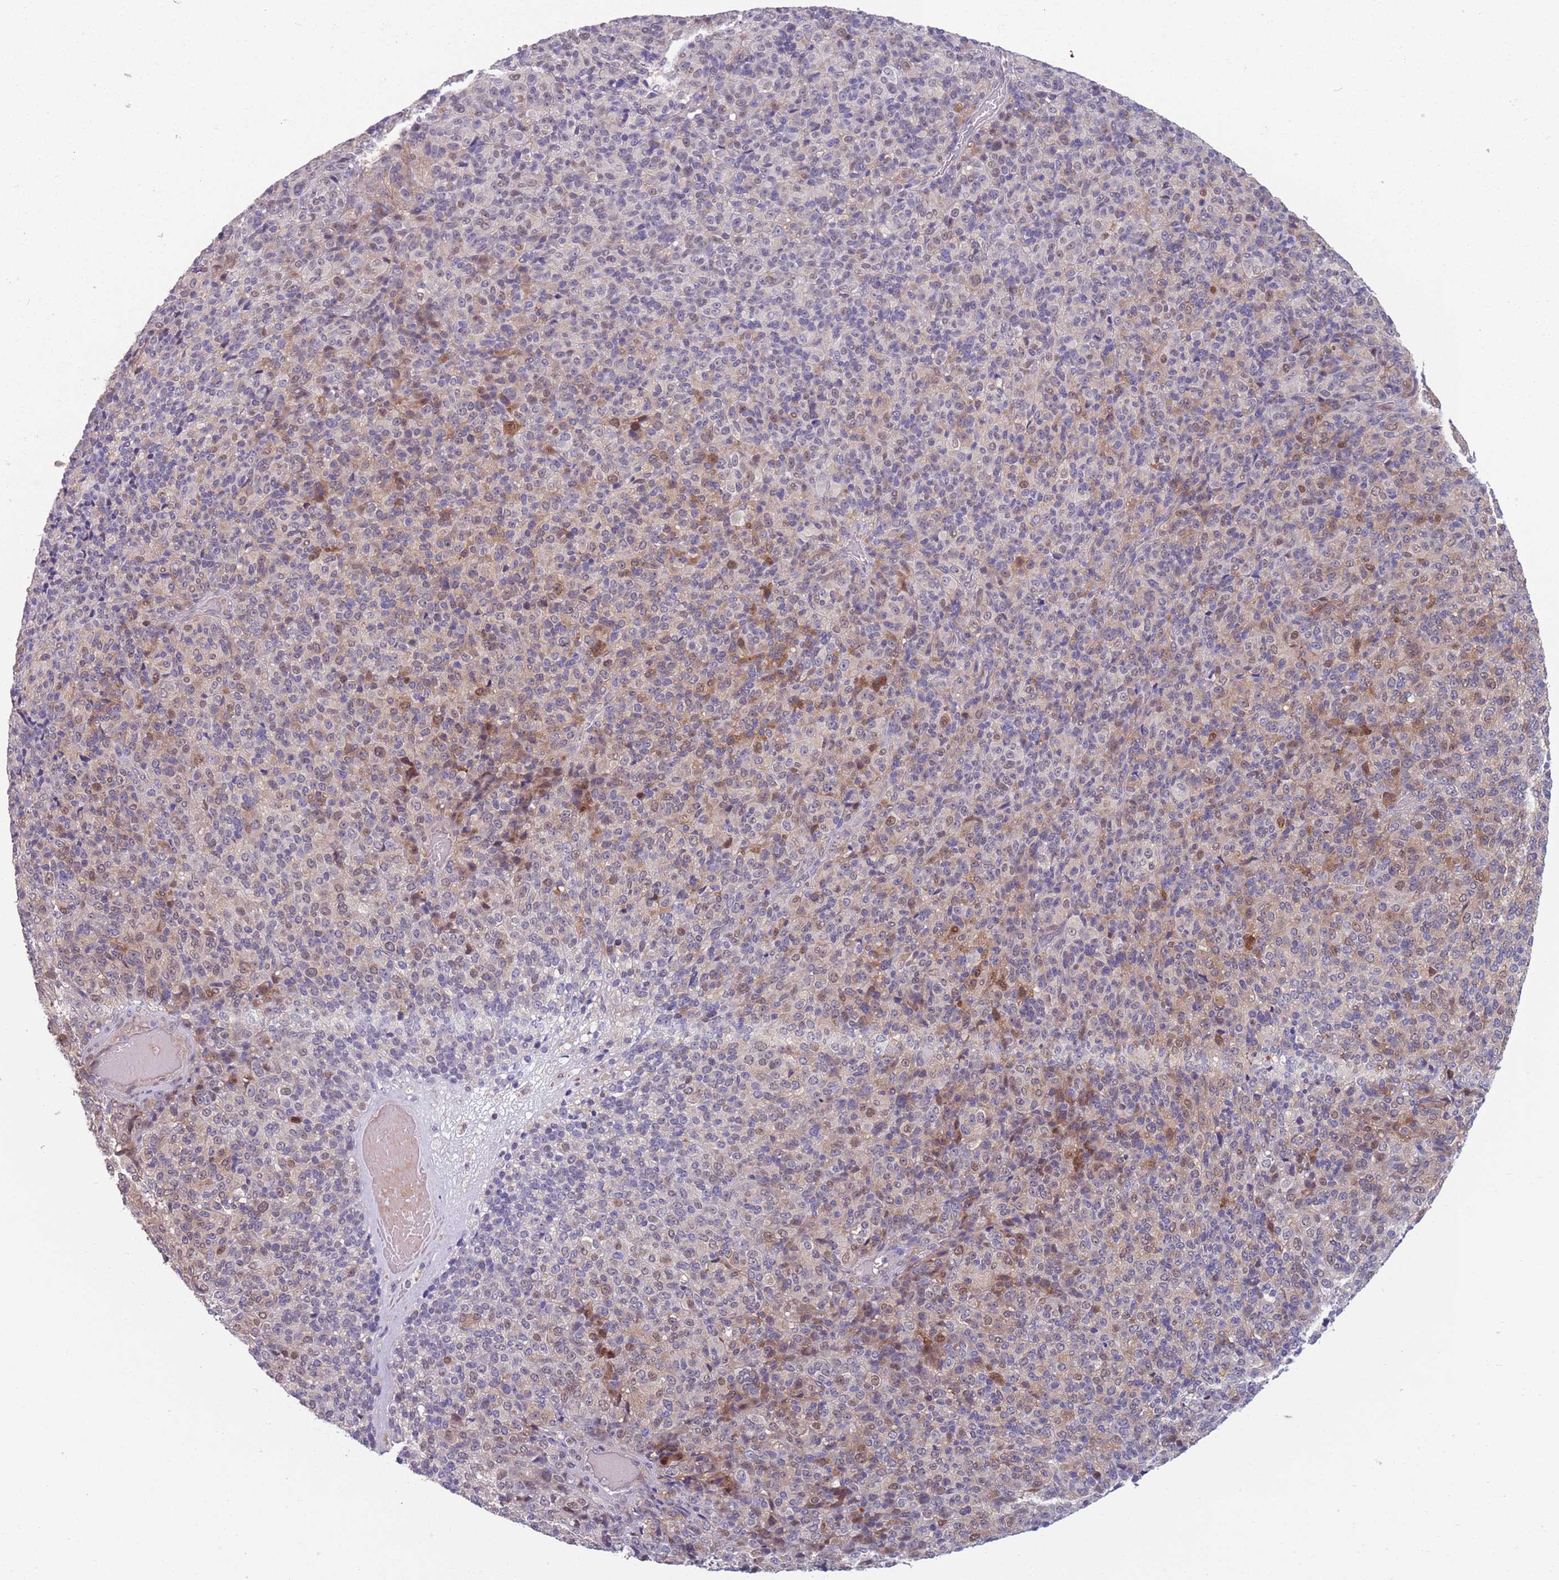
{"staining": {"intensity": "moderate", "quantity": "<25%", "location": "cytoplasmic/membranous,nuclear"}, "tissue": "melanoma", "cell_type": "Tumor cells", "image_type": "cancer", "snomed": [{"axis": "morphology", "description": "Malignant melanoma, Metastatic site"}, {"axis": "topography", "description": "Brain"}], "caption": "IHC image of neoplastic tissue: melanoma stained using immunohistochemistry (IHC) reveals low levels of moderate protein expression localized specifically in the cytoplasmic/membranous and nuclear of tumor cells, appearing as a cytoplasmic/membranous and nuclear brown color.", "gene": "CLNS1A", "patient": {"sex": "female", "age": 56}}